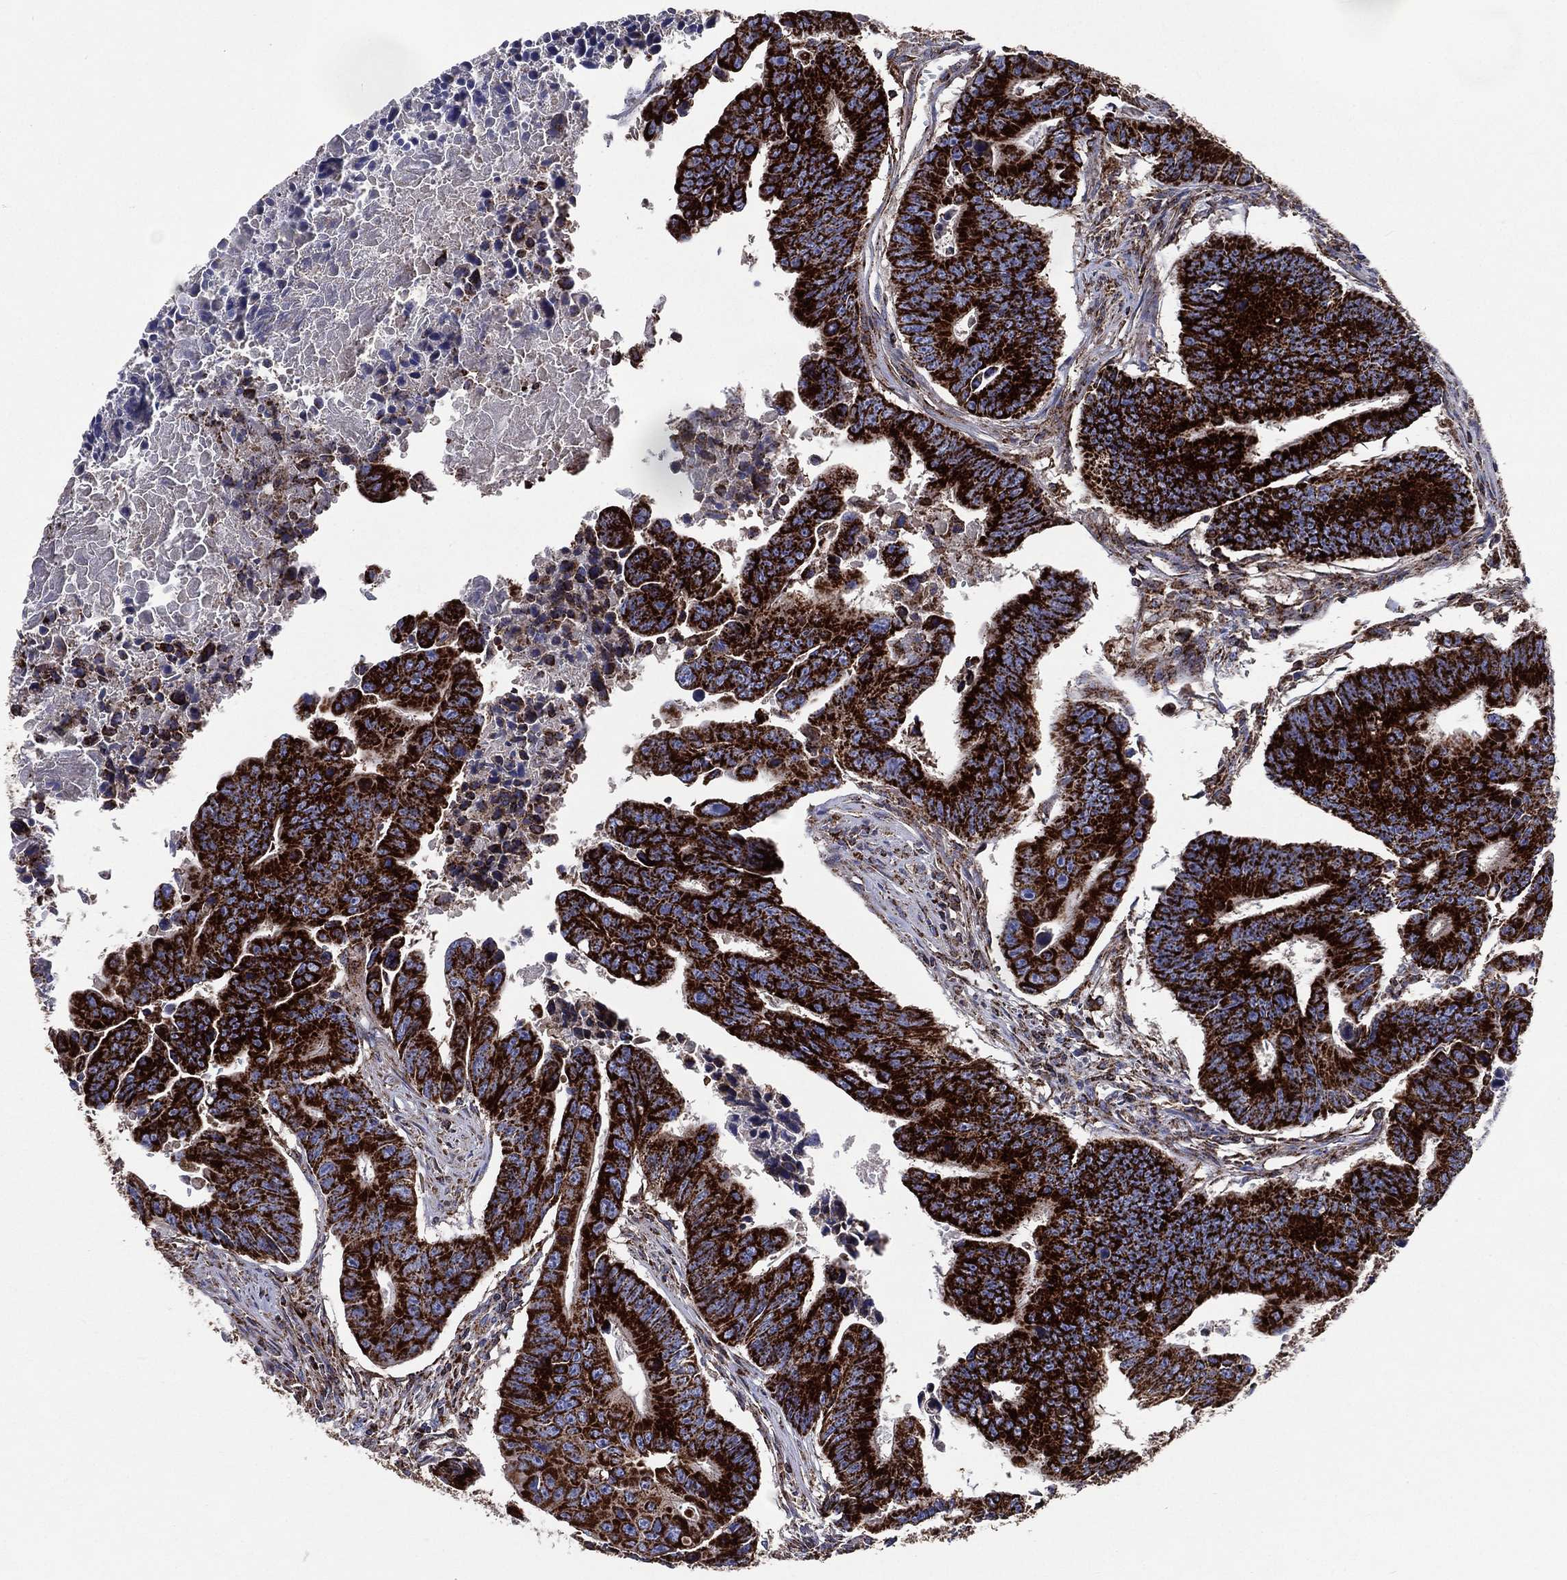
{"staining": {"intensity": "strong", "quantity": ">75%", "location": "cytoplasmic/membranous"}, "tissue": "colorectal cancer", "cell_type": "Tumor cells", "image_type": "cancer", "snomed": [{"axis": "morphology", "description": "Adenocarcinoma, NOS"}, {"axis": "topography", "description": "Colon"}], "caption": "Immunohistochemical staining of colorectal cancer reveals high levels of strong cytoplasmic/membranous protein positivity in approximately >75% of tumor cells. (DAB = brown stain, brightfield microscopy at high magnification).", "gene": "ANKRD37", "patient": {"sex": "female", "age": 87}}